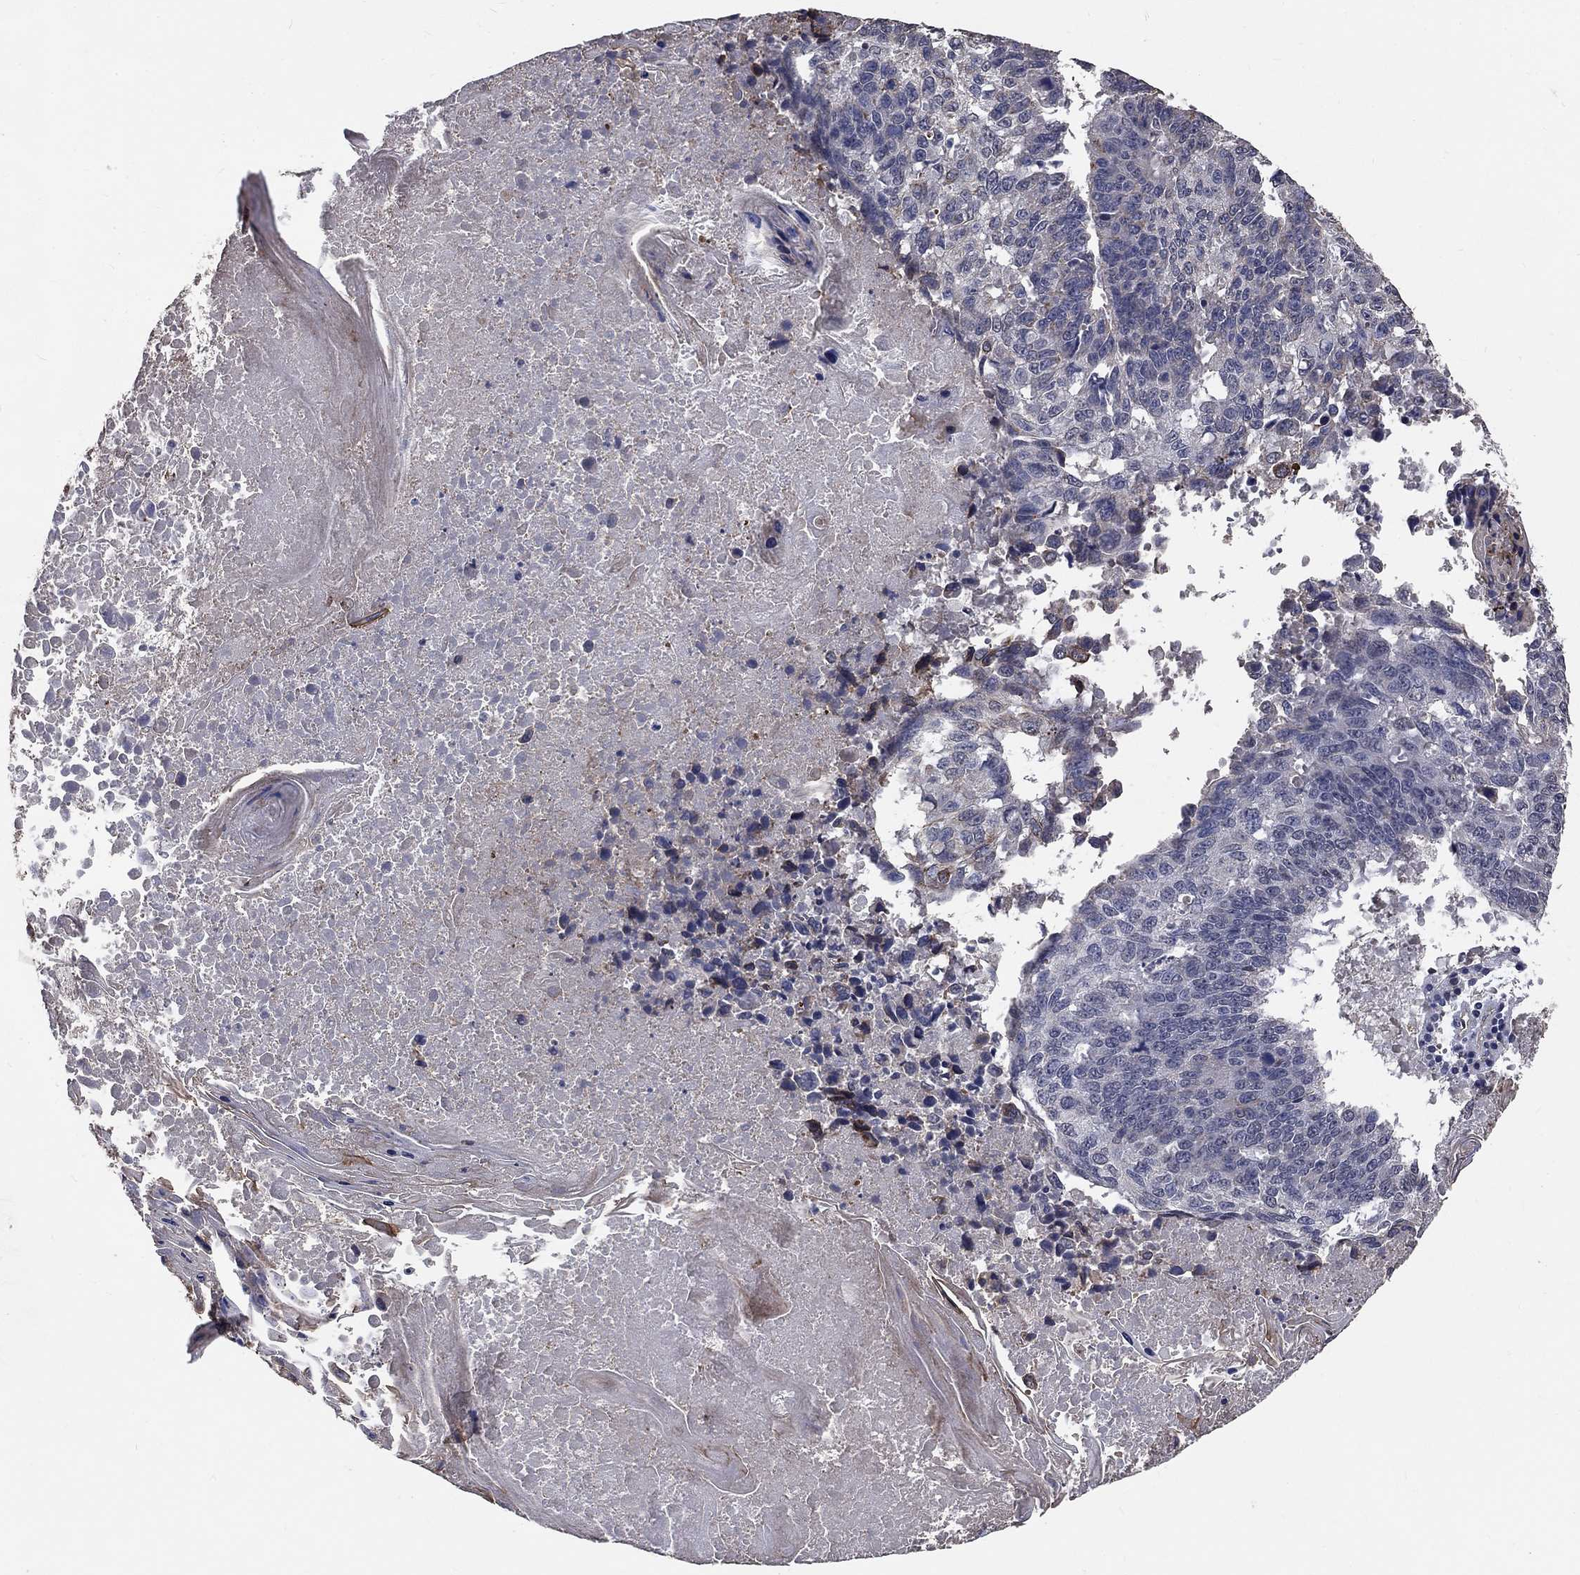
{"staining": {"intensity": "negative", "quantity": "none", "location": "none"}, "tissue": "lung cancer", "cell_type": "Tumor cells", "image_type": "cancer", "snomed": [{"axis": "morphology", "description": "Squamous cell carcinoma, NOS"}, {"axis": "topography", "description": "Lung"}], "caption": "Lung cancer (squamous cell carcinoma) stained for a protein using IHC displays no expression tumor cells.", "gene": "CHST5", "patient": {"sex": "male", "age": 73}}